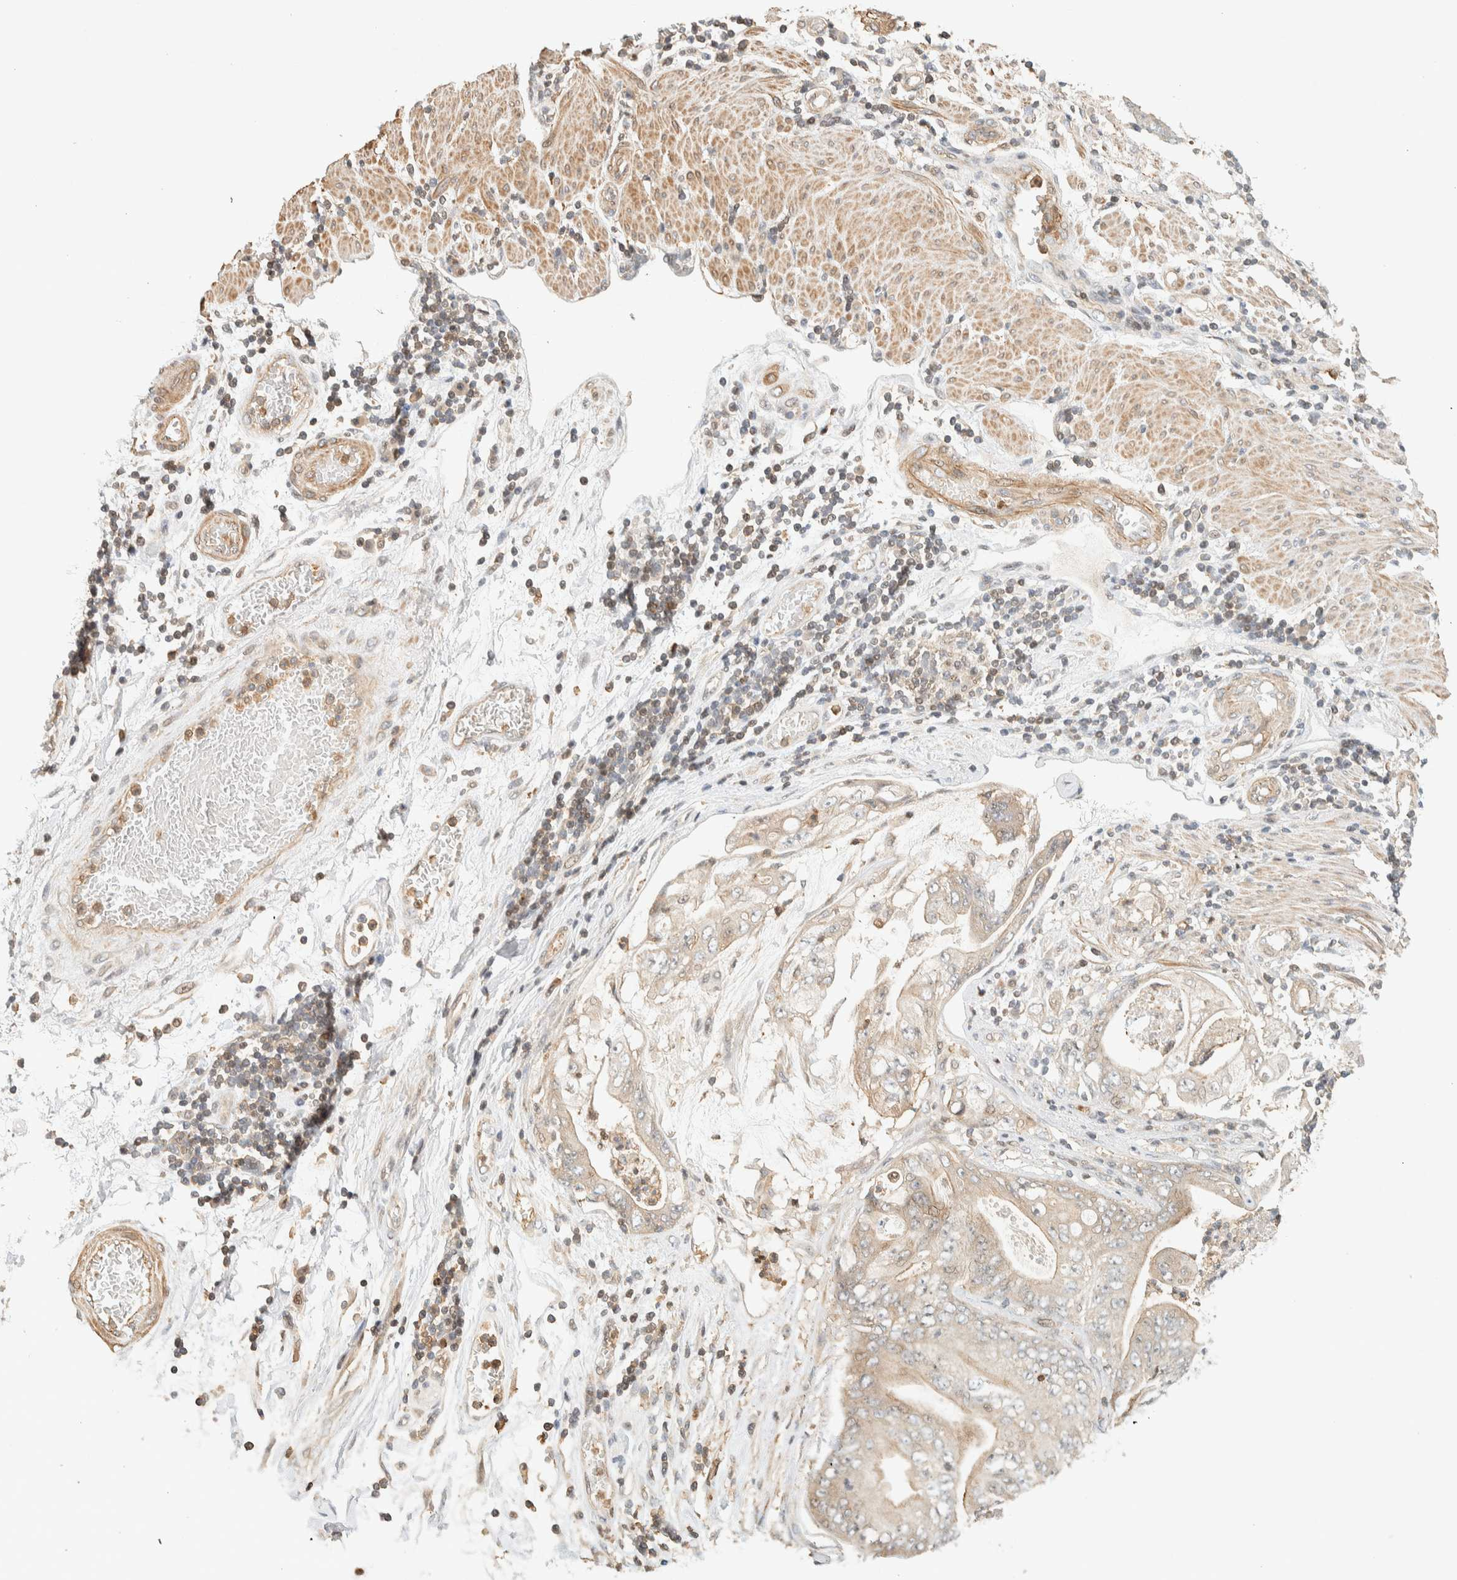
{"staining": {"intensity": "weak", "quantity": "<25%", "location": "cytoplasmic/membranous"}, "tissue": "stomach cancer", "cell_type": "Tumor cells", "image_type": "cancer", "snomed": [{"axis": "morphology", "description": "Adenocarcinoma, NOS"}, {"axis": "topography", "description": "Stomach"}], "caption": "This is an immunohistochemistry (IHC) photomicrograph of stomach cancer (adenocarcinoma). There is no staining in tumor cells.", "gene": "ARFGEF1", "patient": {"sex": "female", "age": 73}}